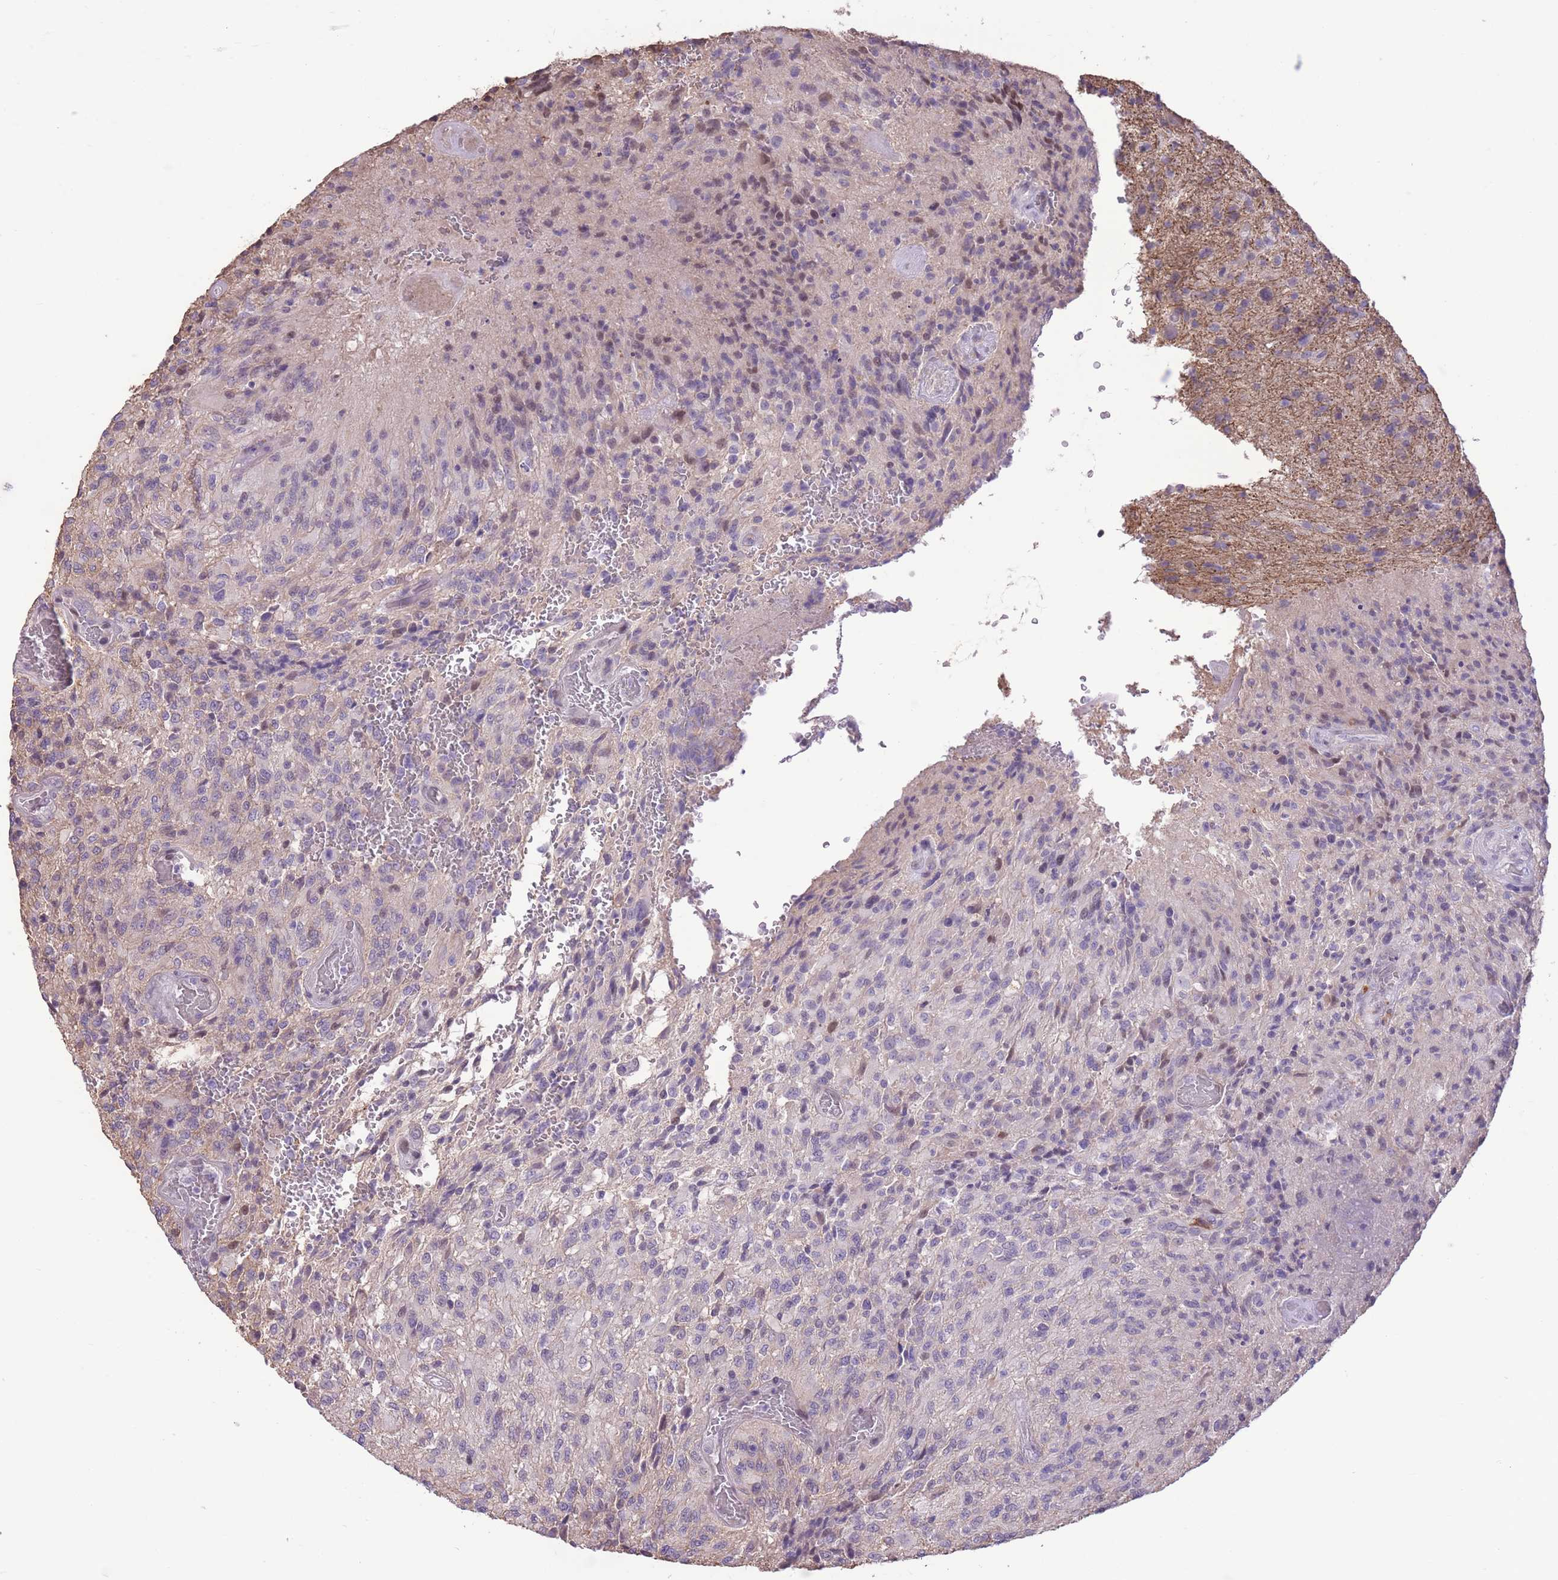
{"staining": {"intensity": "negative", "quantity": "none", "location": "none"}, "tissue": "glioma", "cell_type": "Tumor cells", "image_type": "cancer", "snomed": [{"axis": "morphology", "description": "Normal tissue, NOS"}, {"axis": "morphology", "description": "Glioma, malignant, High grade"}, {"axis": "topography", "description": "Cerebral cortex"}], "caption": "Histopathology image shows no protein staining in tumor cells of malignant high-grade glioma tissue.", "gene": "WDR70", "patient": {"sex": "male", "age": 56}}